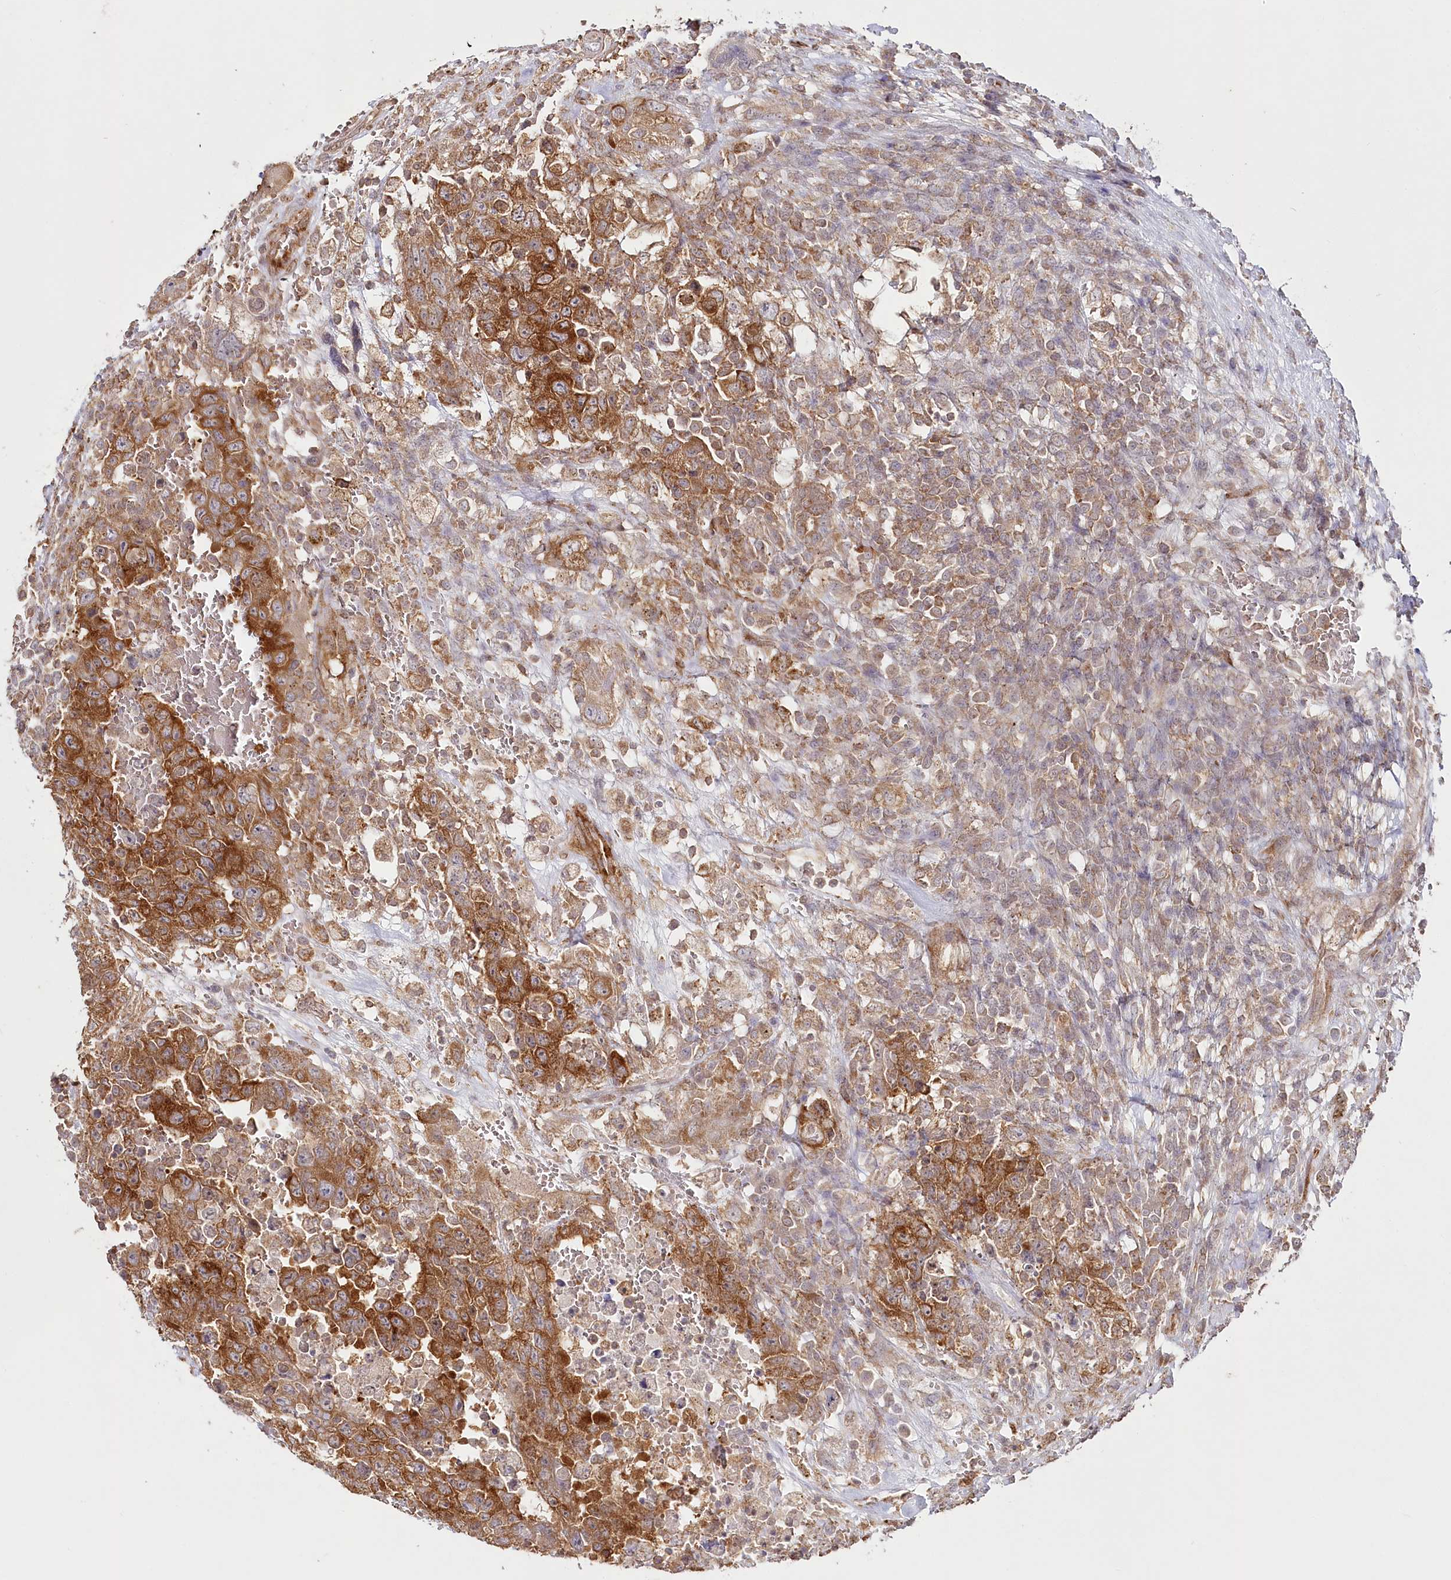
{"staining": {"intensity": "strong", "quantity": ">75%", "location": "cytoplasmic/membranous"}, "tissue": "testis cancer", "cell_type": "Tumor cells", "image_type": "cancer", "snomed": [{"axis": "morphology", "description": "Carcinoma, Embryonal, NOS"}, {"axis": "topography", "description": "Testis"}], "caption": "Protein staining demonstrates strong cytoplasmic/membranous expression in about >75% of tumor cells in embryonal carcinoma (testis).", "gene": "OTUD4", "patient": {"sex": "male", "age": 26}}